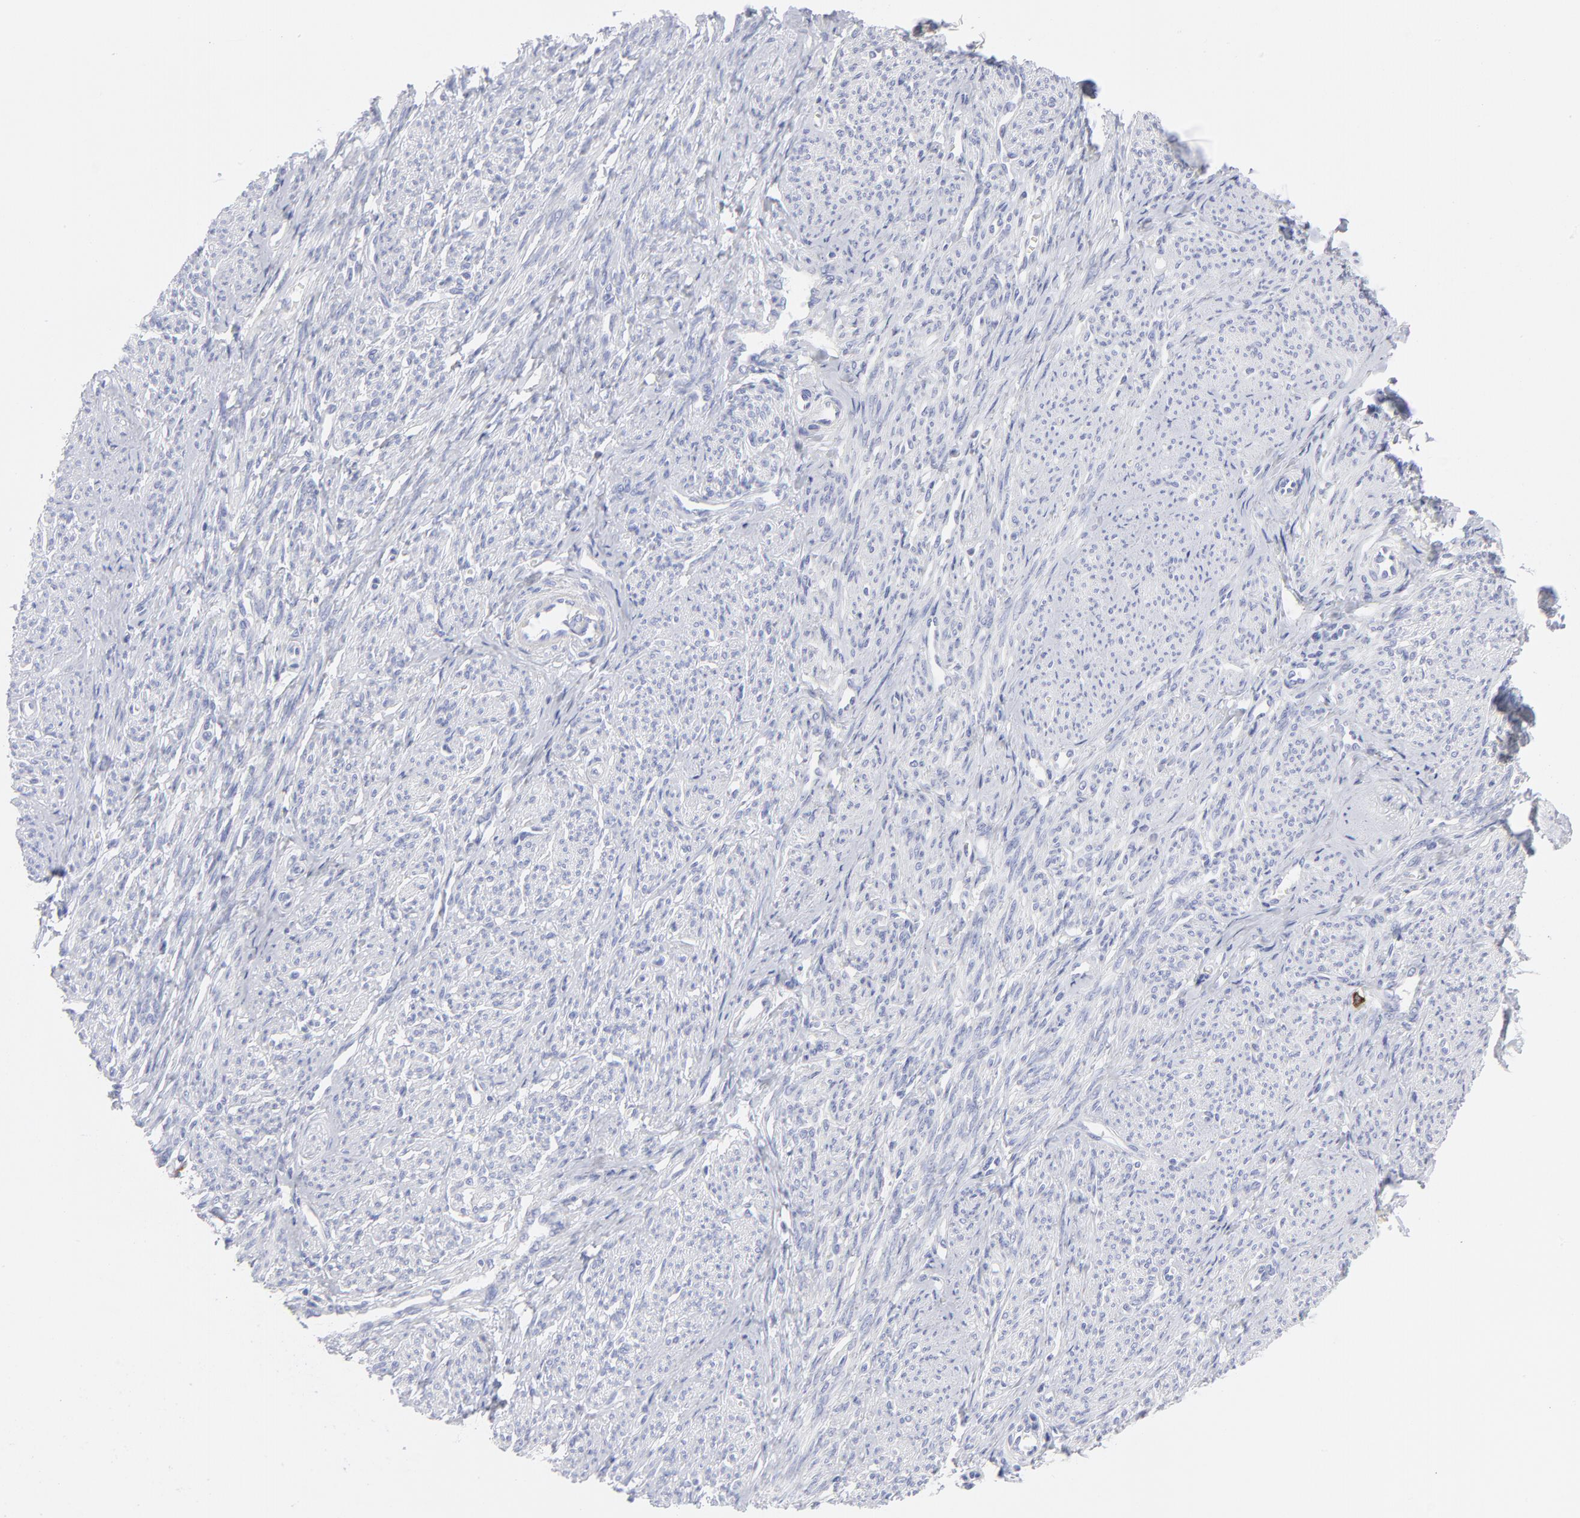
{"staining": {"intensity": "negative", "quantity": "none", "location": "none"}, "tissue": "smooth muscle", "cell_type": "Smooth muscle cells", "image_type": "normal", "snomed": [{"axis": "morphology", "description": "Normal tissue, NOS"}, {"axis": "topography", "description": "Smooth muscle"}], "caption": "IHC image of unremarkable human smooth muscle stained for a protein (brown), which reveals no staining in smooth muscle cells. (DAB (3,3'-diaminobenzidine) immunohistochemistry visualized using brightfield microscopy, high magnification).", "gene": "CCNB1", "patient": {"sex": "female", "age": 65}}